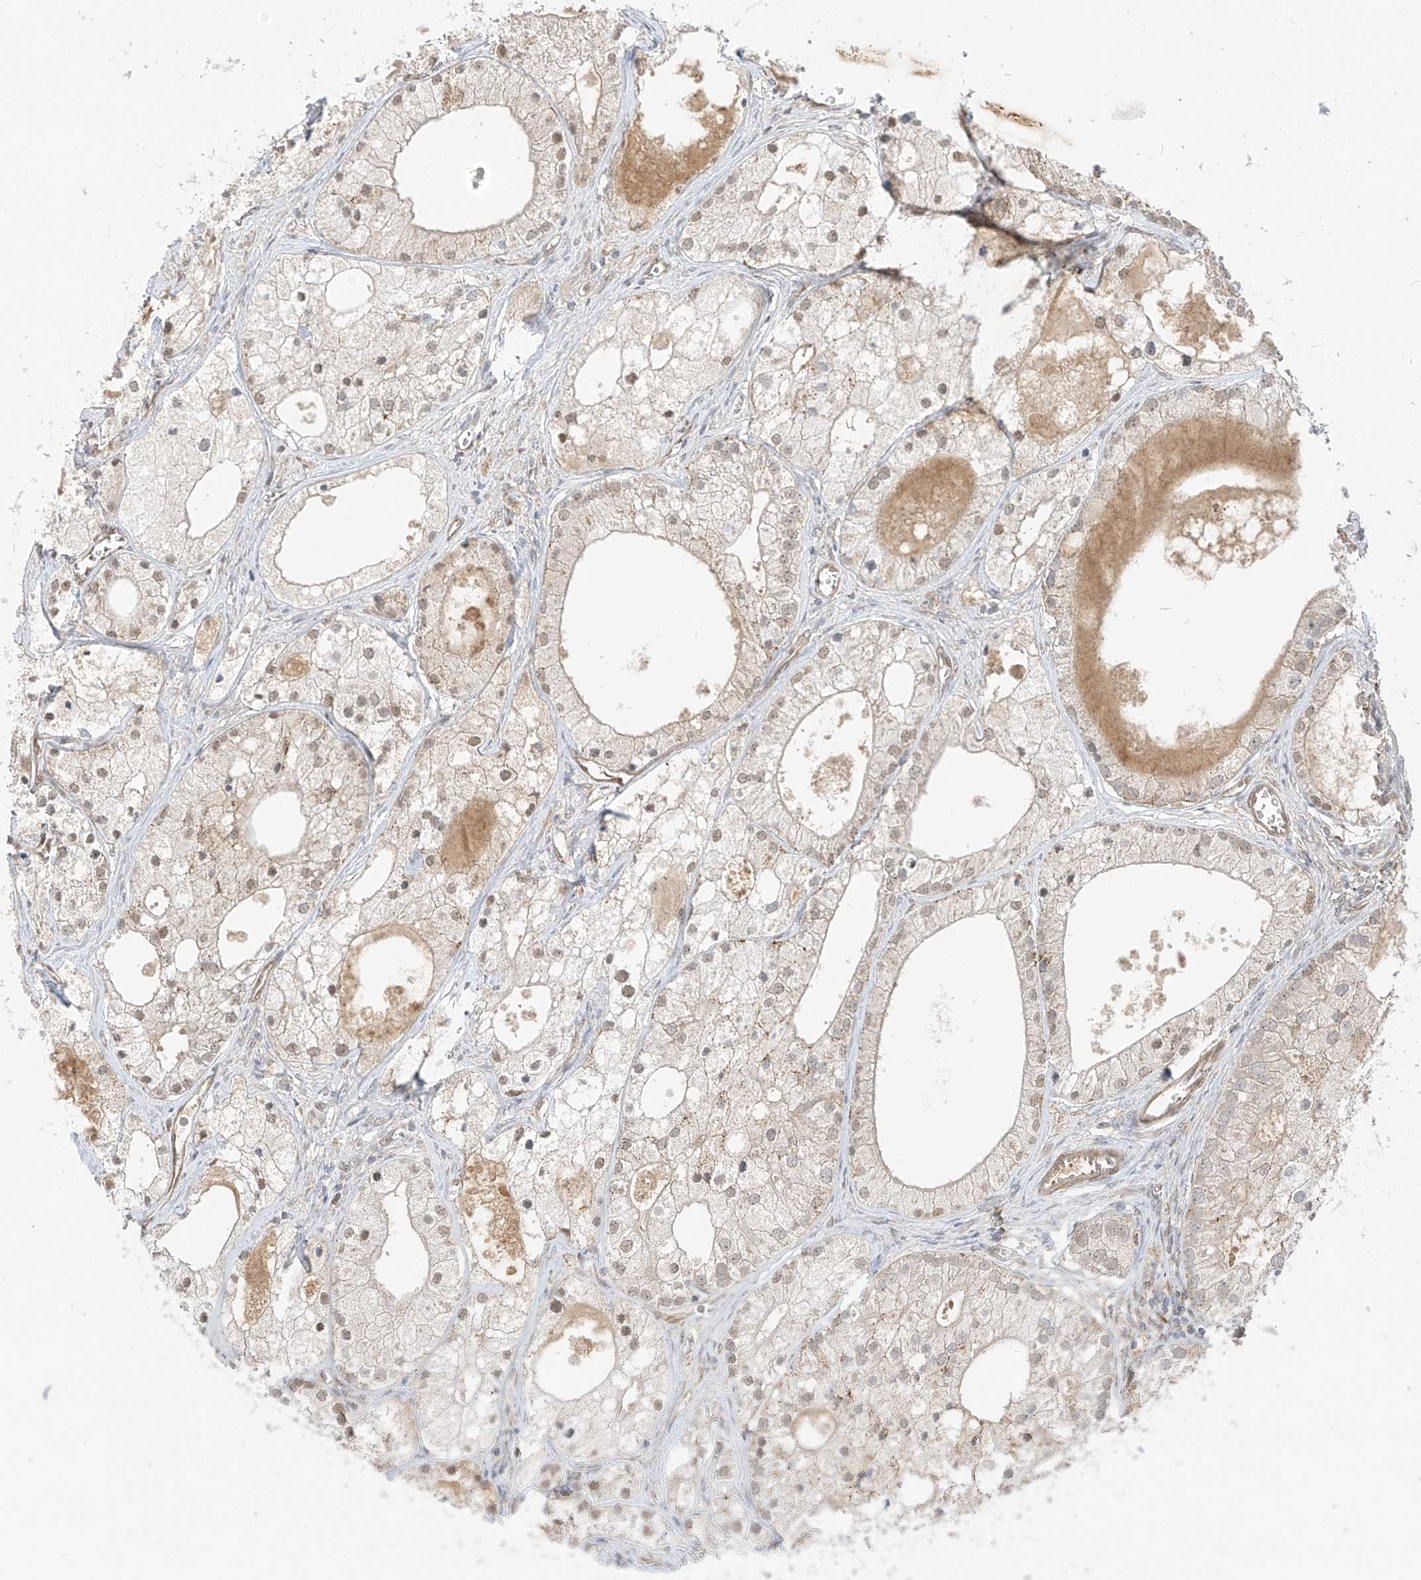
{"staining": {"intensity": "negative", "quantity": "none", "location": "none"}, "tissue": "prostate cancer", "cell_type": "Tumor cells", "image_type": "cancer", "snomed": [{"axis": "morphology", "description": "Adenocarcinoma, Low grade"}, {"axis": "topography", "description": "Prostate"}], "caption": "Tumor cells are negative for protein expression in human adenocarcinoma (low-grade) (prostate).", "gene": "MRTFA", "patient": {"sex": "male", "age": 69}}